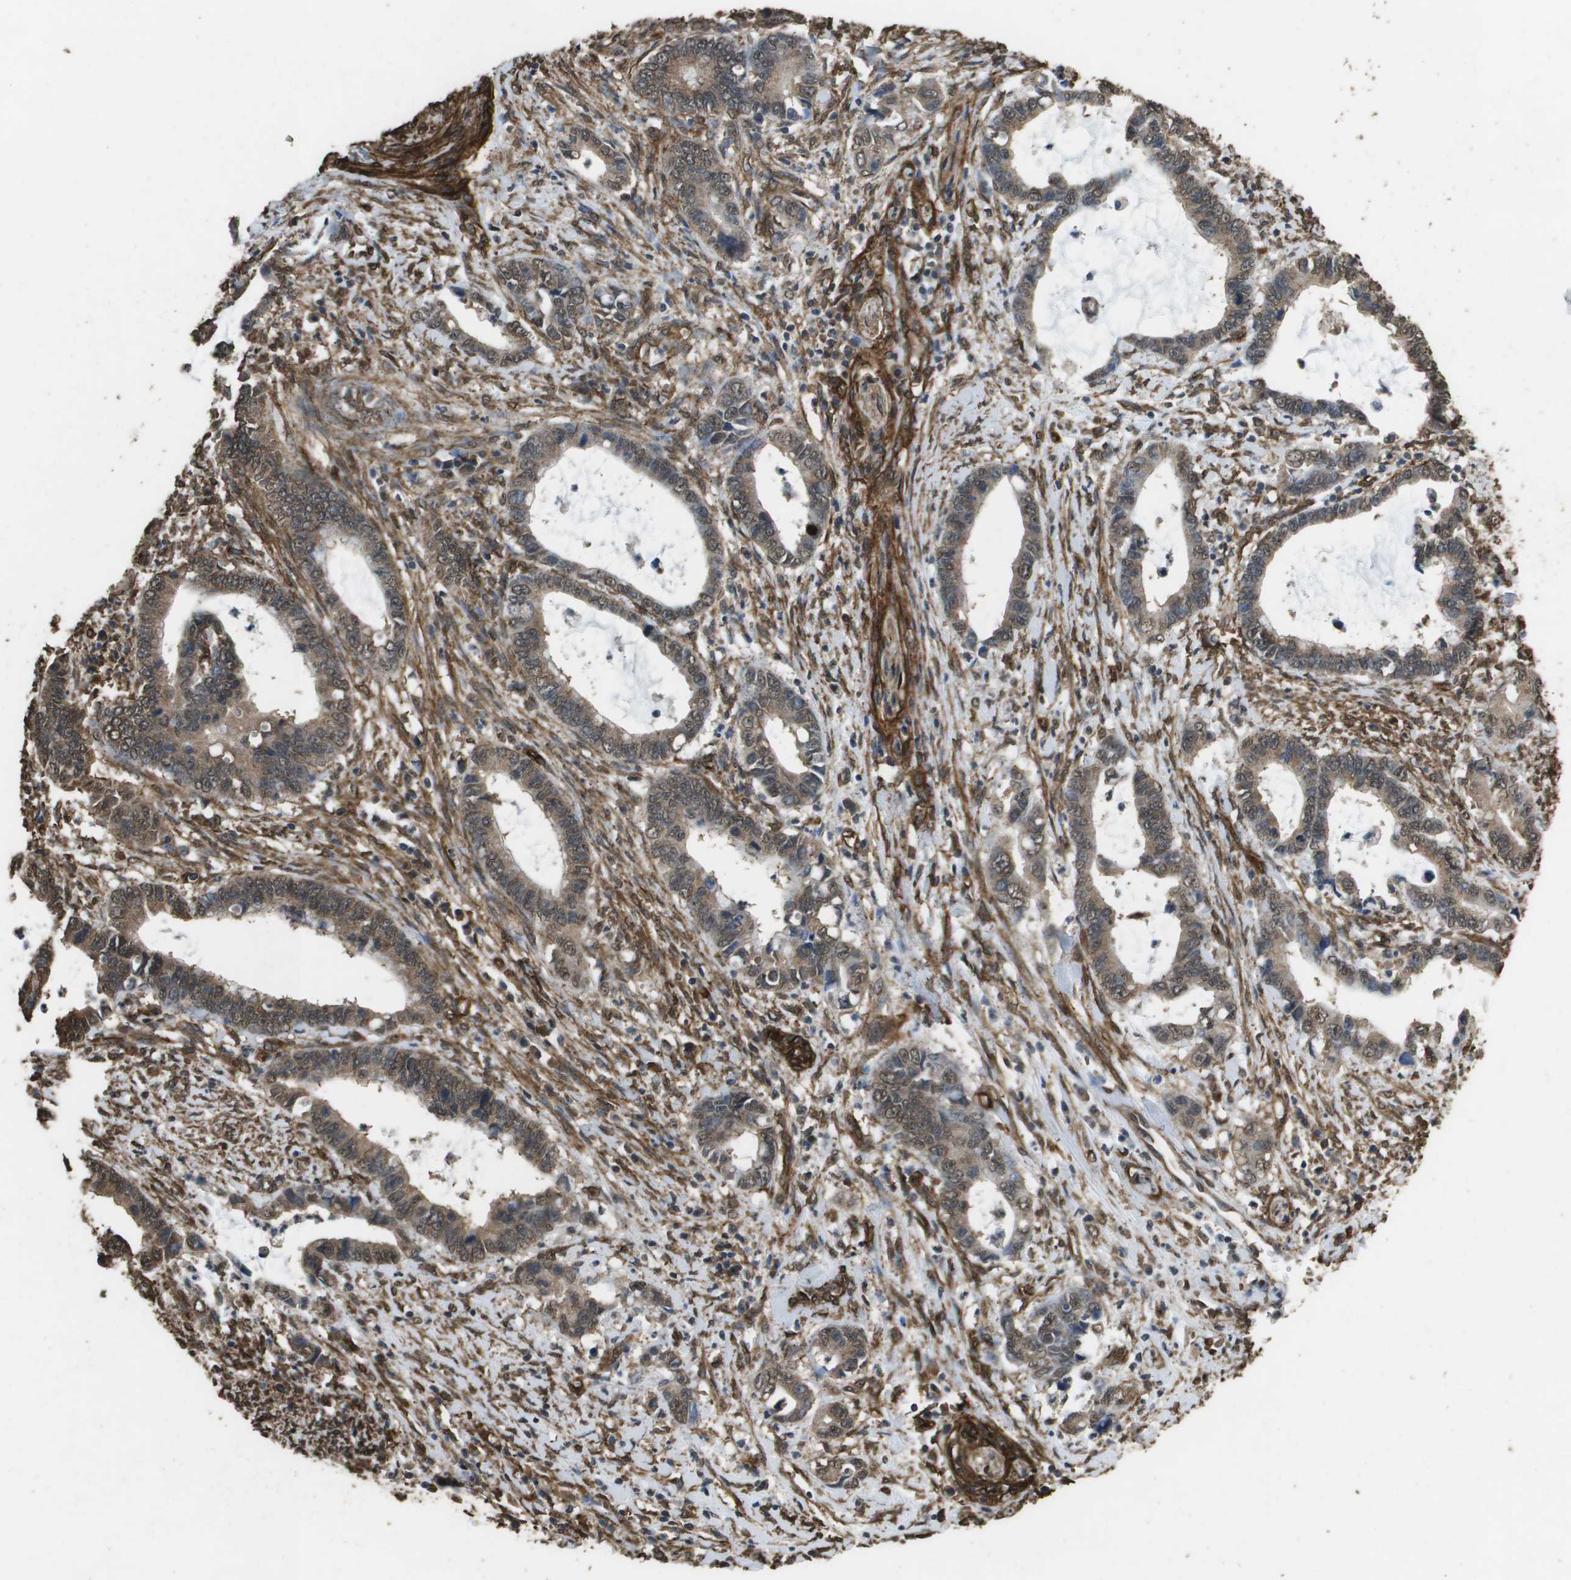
{"staining": {"intensity": "moderate", "quantity": ">75%", "location": "cytoplasmic/membranous,nuclear"}, "tissue": "cervical cancer", "cell_type": "Tumor cells", "image_type": "cancer", "snomed": [{"axis": "morphology", "description": "Adenocarcinoma, NOS"}, {"axis": "topography", "description": "Cervix"}], "caption": "A brown stain highlights moderate cytoplasmic/membranous and nuclear positivity of a protein in human cervical cancer (adenocarcinoma) tumor cells. The staining was performed using DAB, with brown indicating positive protein expression. Nuclei are stained blue with hematoxylin.", "gene": "AAMP", "patient": {"sex": "female", "age": 44}}